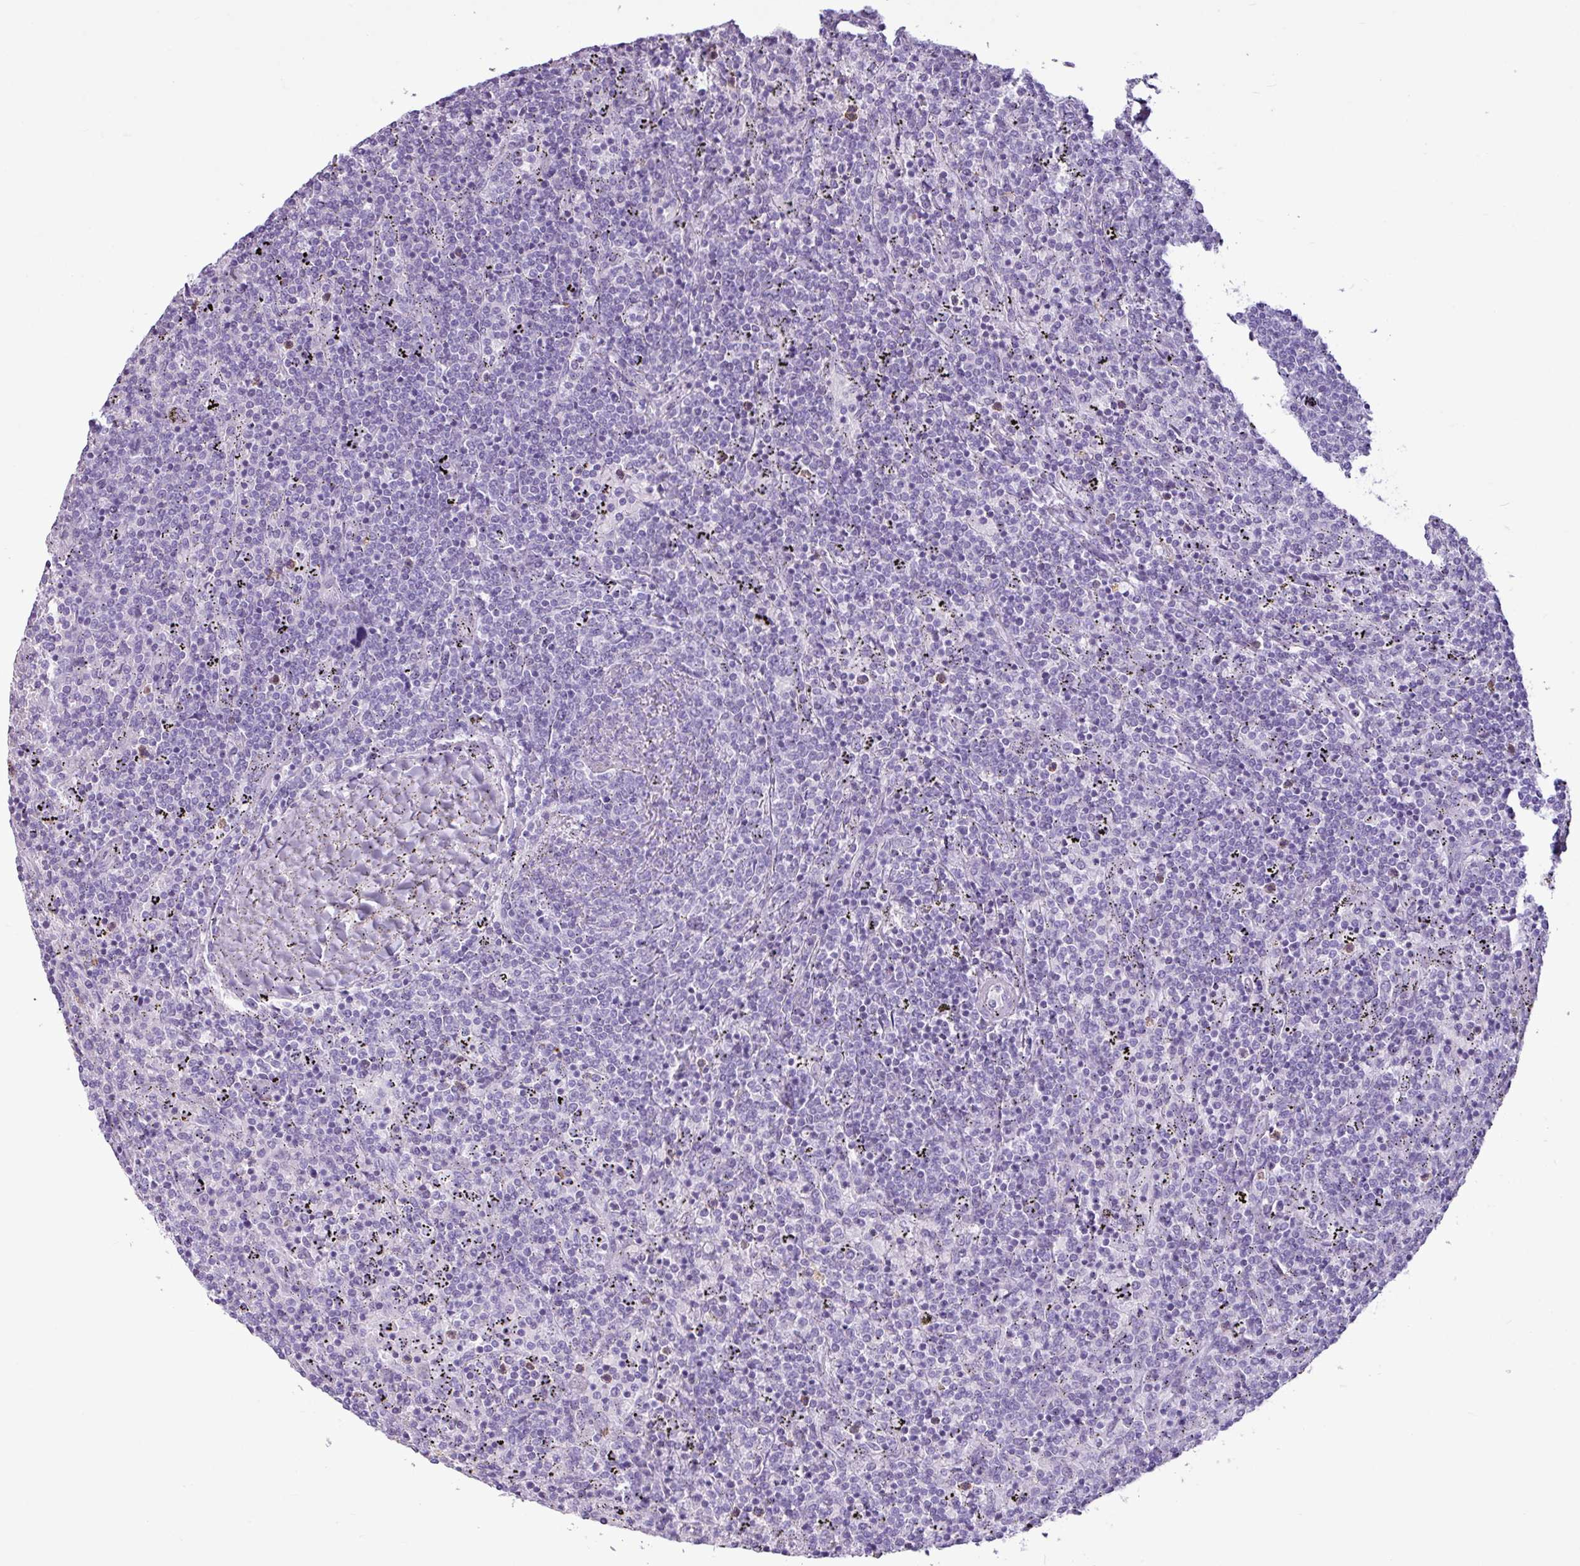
{"staining": {"intensity": "negative", "quantity": "none", "location": "none"}, "tissue": "lymphoma", "cell_type": "Tumor cells", "image_type": "cancer", "snomed": [{"axis": "morphology", "description": "Malignant lymphoma, non-Hodgkin's type, Low grade"}, {"axis": "topography", "description": "Spleen"}], "caption": "Immunohistochemical staining of lymphoma exhibits no significant staining in tumor cells. (Brightfield microscopy of DAB IHC at high magnification).", "gene": "AMY1B", "patient": {"sex": "female", "age": 50}}